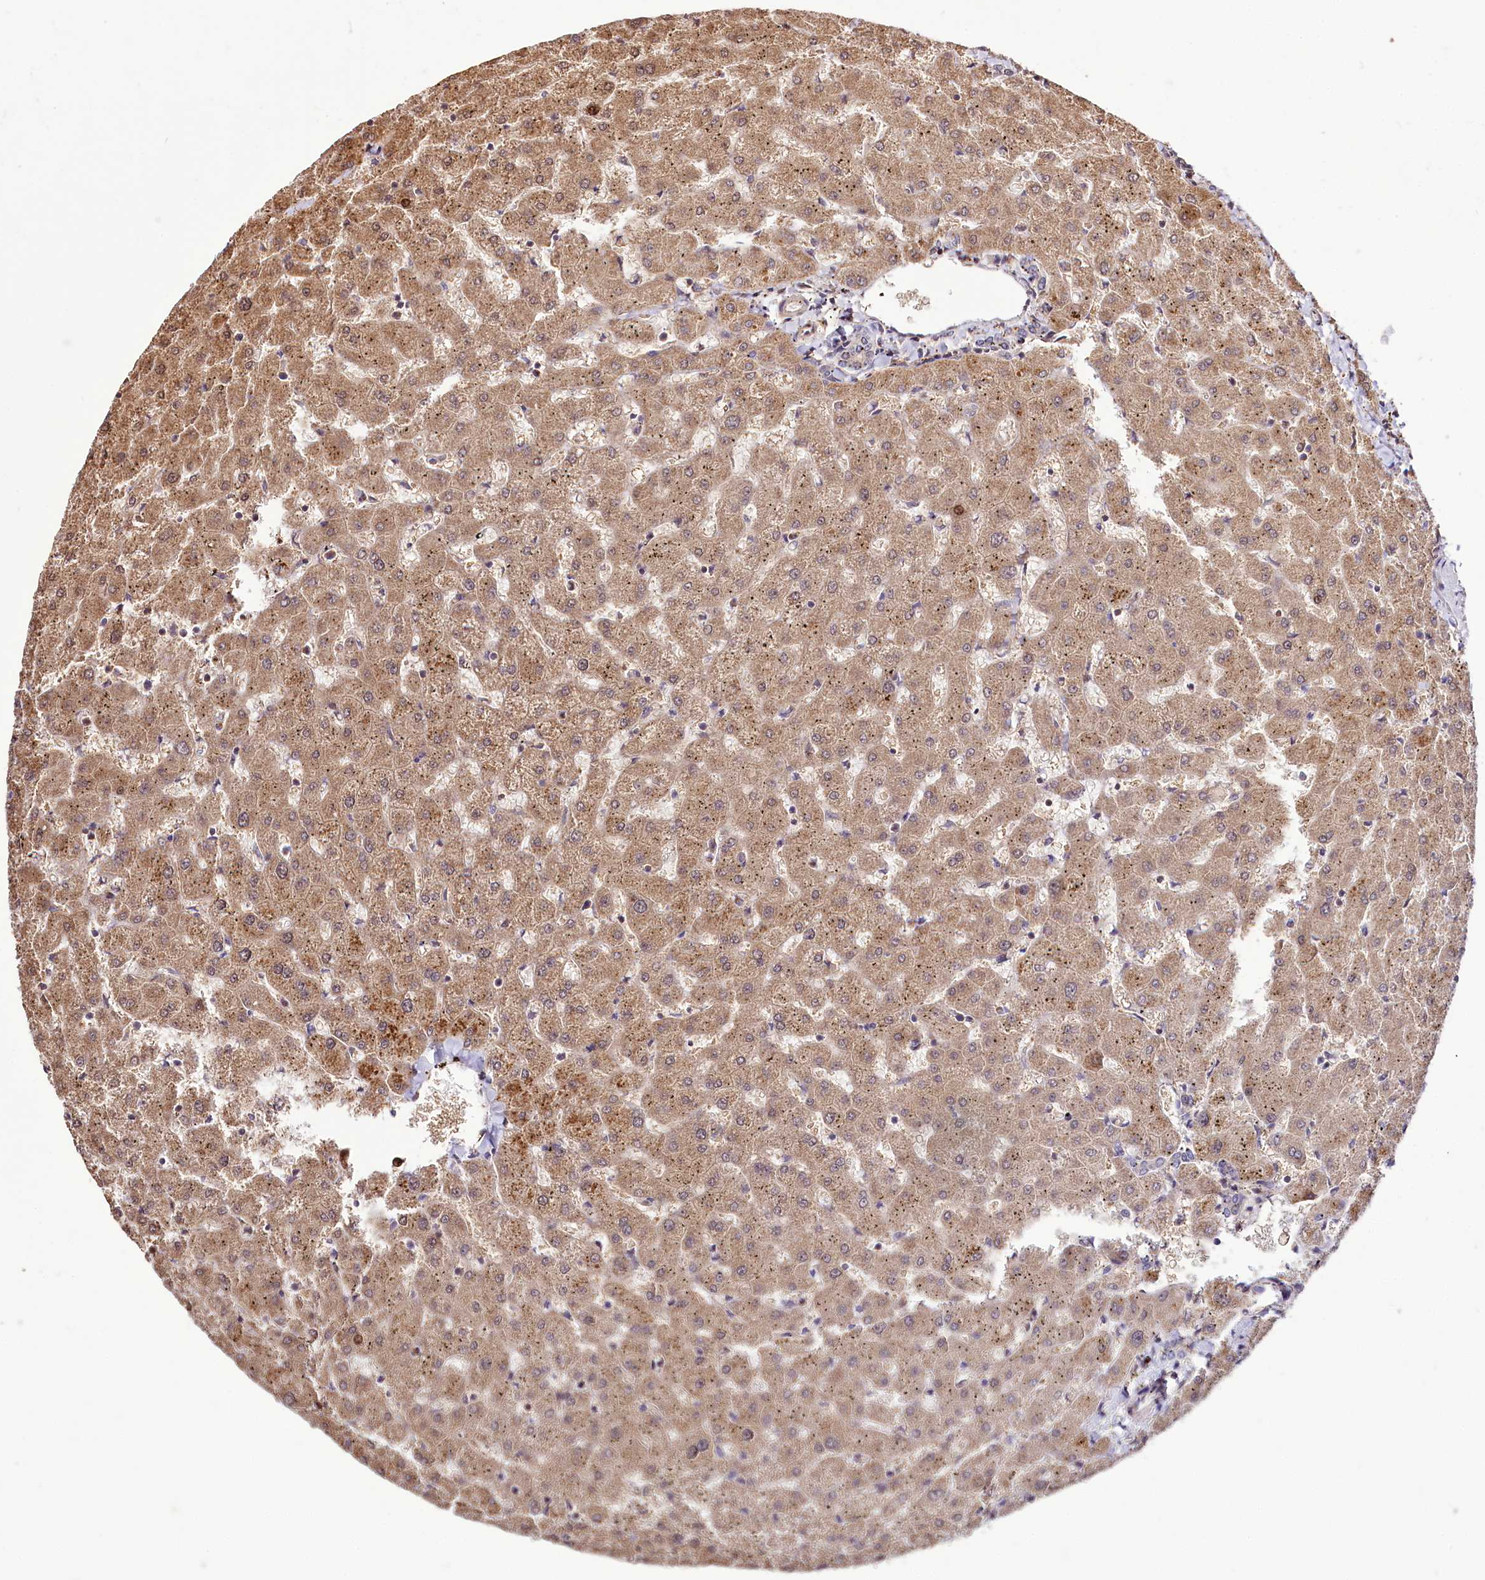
{"staining": {"intensity": "weak", "quantity": "<25%", "location": "cytoplasmic/membranous"}, "tissue": "liver", "cell_type": "Cholangiocytes", "image_type": "normal", "snomed": [{"axis": "morphology", "description": "Normal tissue, NOS"}, {"axis": "topography", "description": "Liver"}], "caption": "Cholangiocytes show no significant protein expression in benign liver. (Stains: DAB immunohistochemistry (IHC) with hematoxylin counter stain, Microscopy: brightfield microscopy at high magnification).", "gene": "CUTC", "patient": {"sex": "female", "age": 63}}